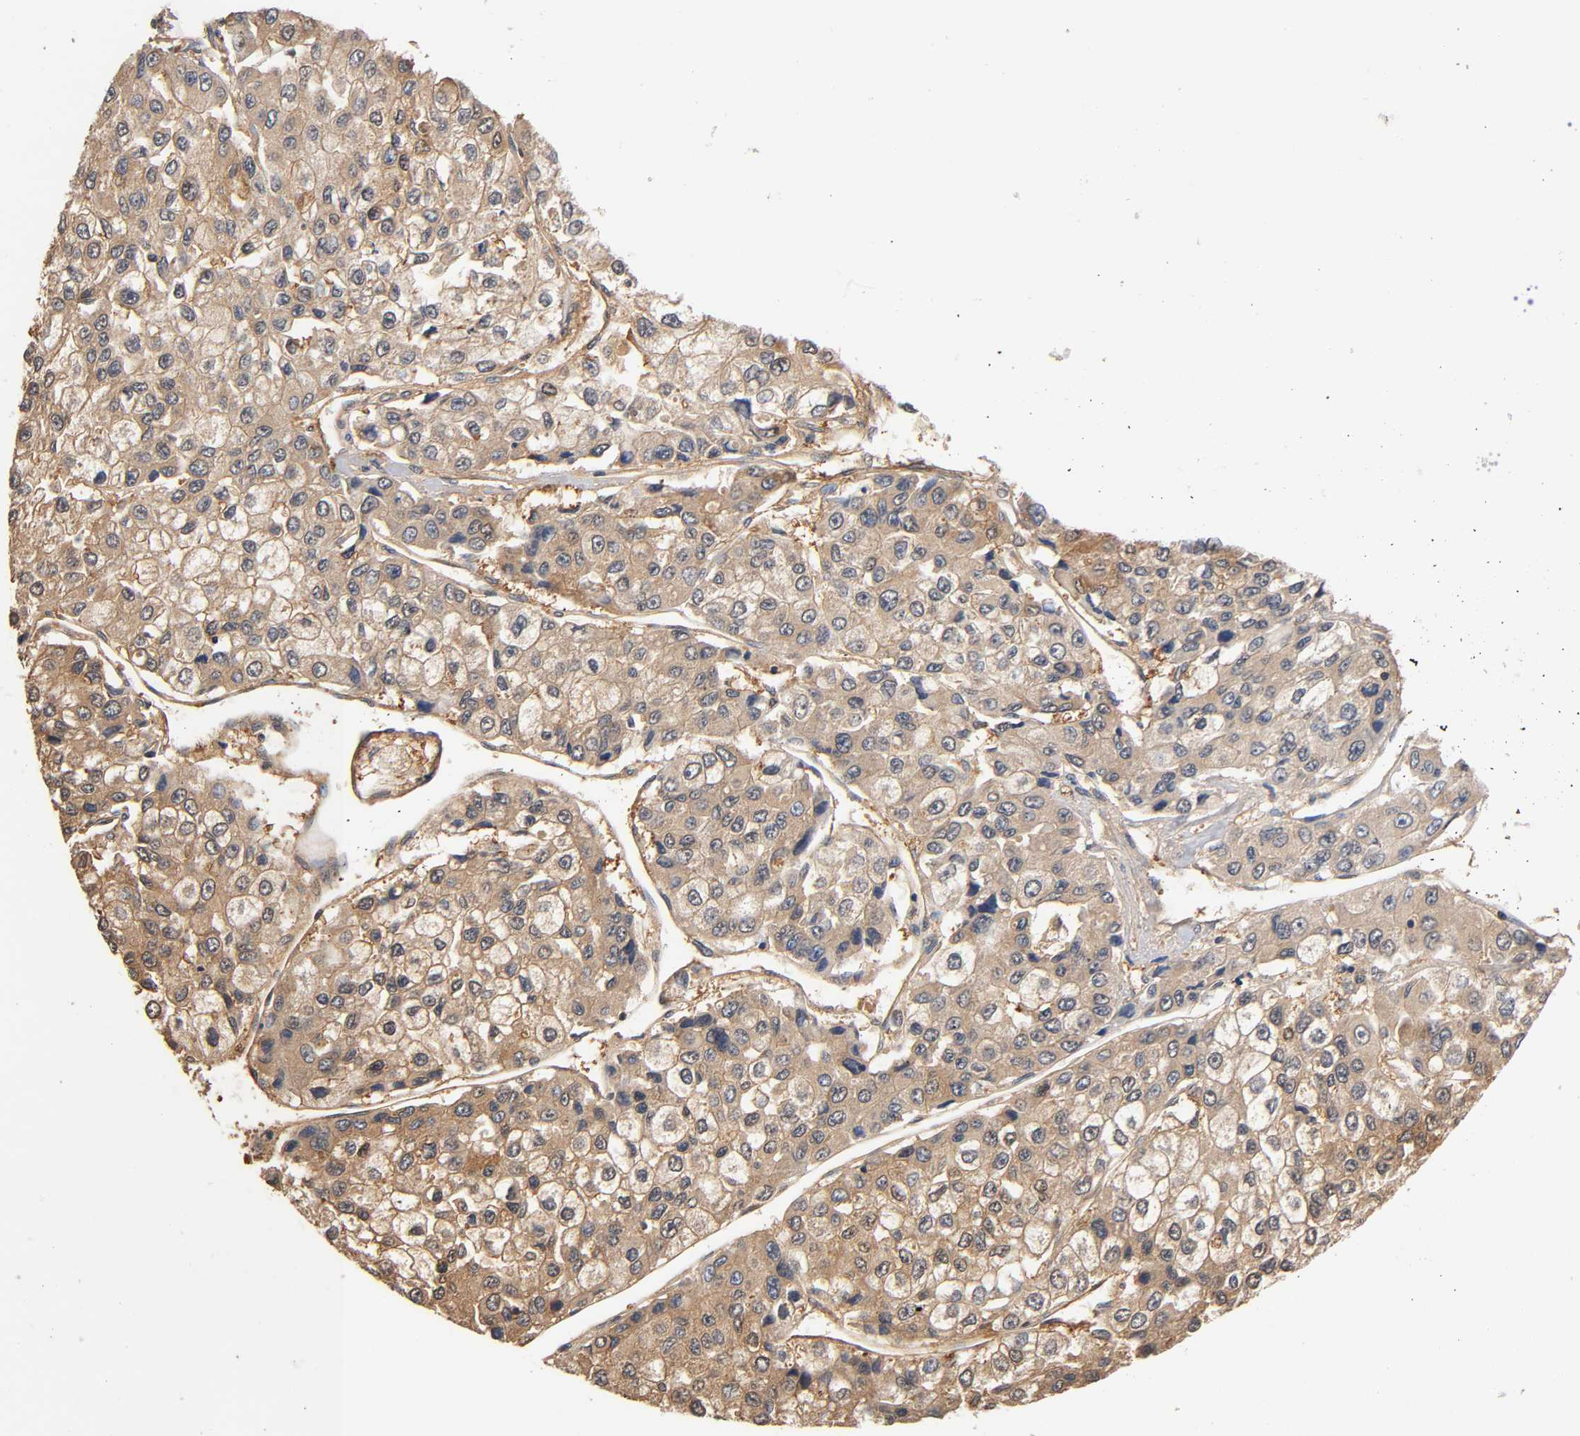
{"staining": {"intensity": "weak", "quantity": ">75%", "location": "cytoplasmic/membranous"}, "tissue": "liver cancer", "cell_type": "Tumor cells", "image_type": "cancer", "snomed": [{"axis": "morphology", "description": "Carcinoma, Hepatocellular, NOS"}, {"axis": "topography", "description": "Liver"}], "caption": "Protein staining displays weak cytoplasmic/membranous positivity in about >75% of tumor cells in liver hepatocellular carcinoma. The staining was performed using DAB, with brown indicating positive protein expression. Nuclei are stained blue with hematoxylin.", "gene": "ALDOA", "patient": {"sex": "female", "age": 66}}